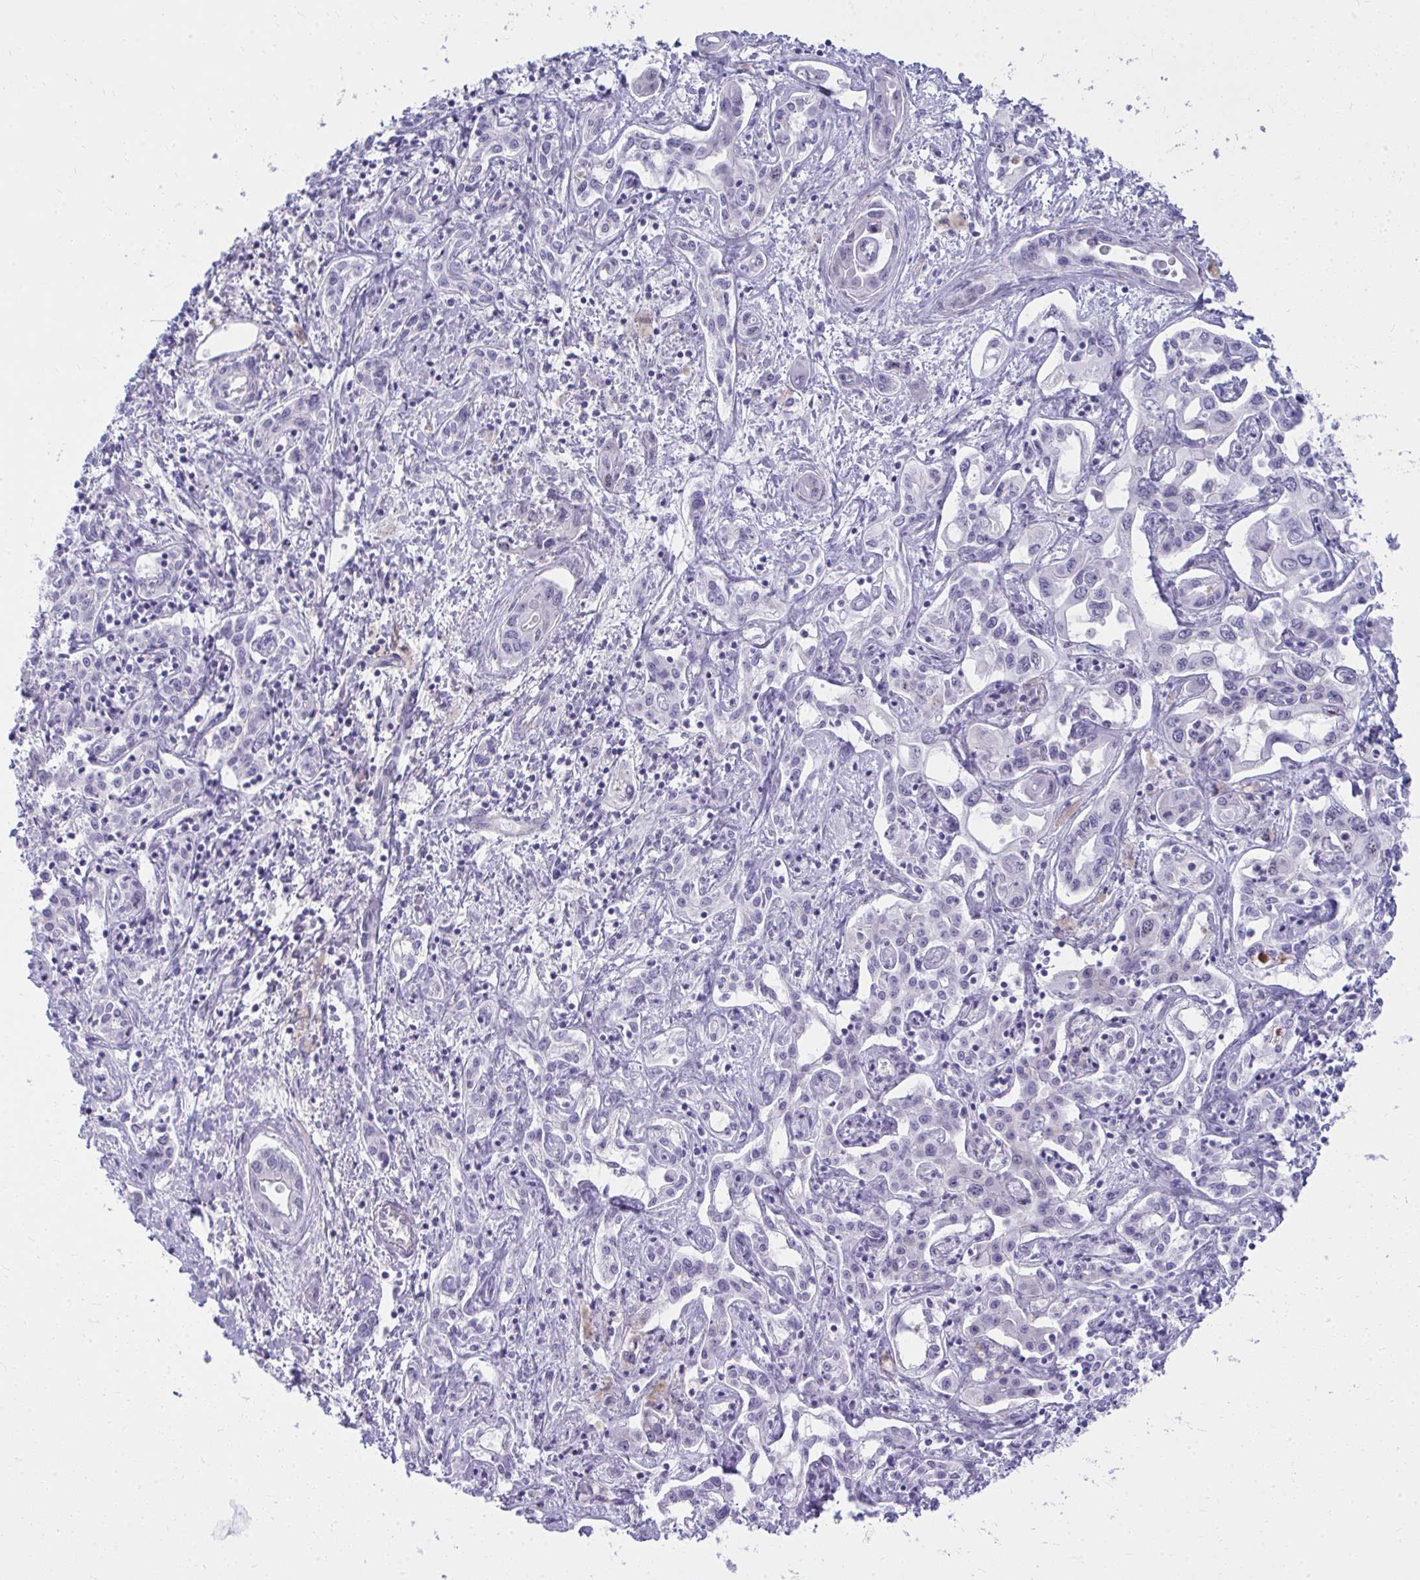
{"staining": {"intensity": "negative", "quantity": "none", "location": "none"}, "tissue": "liver cancer", "cell_type": "Tumor cells", "image_type": "cancer", "snomed": [{"axis": "morphology", "description": "Cholangiocarcinoma"}, {"axis": "topography", "description": "Liver"}], "caption": "High magnification brightfield microscopy of liver cancer (cholangiocarcinoma) stained with DAB (brown) and counterstained with hematoxylin (blue): tumor cells show no significant staining. (DAB IHC visualized using brightfield microscopy, high magnification).", "gene": "LRRC36", "patient": {"sex": "female", "age": 64}}